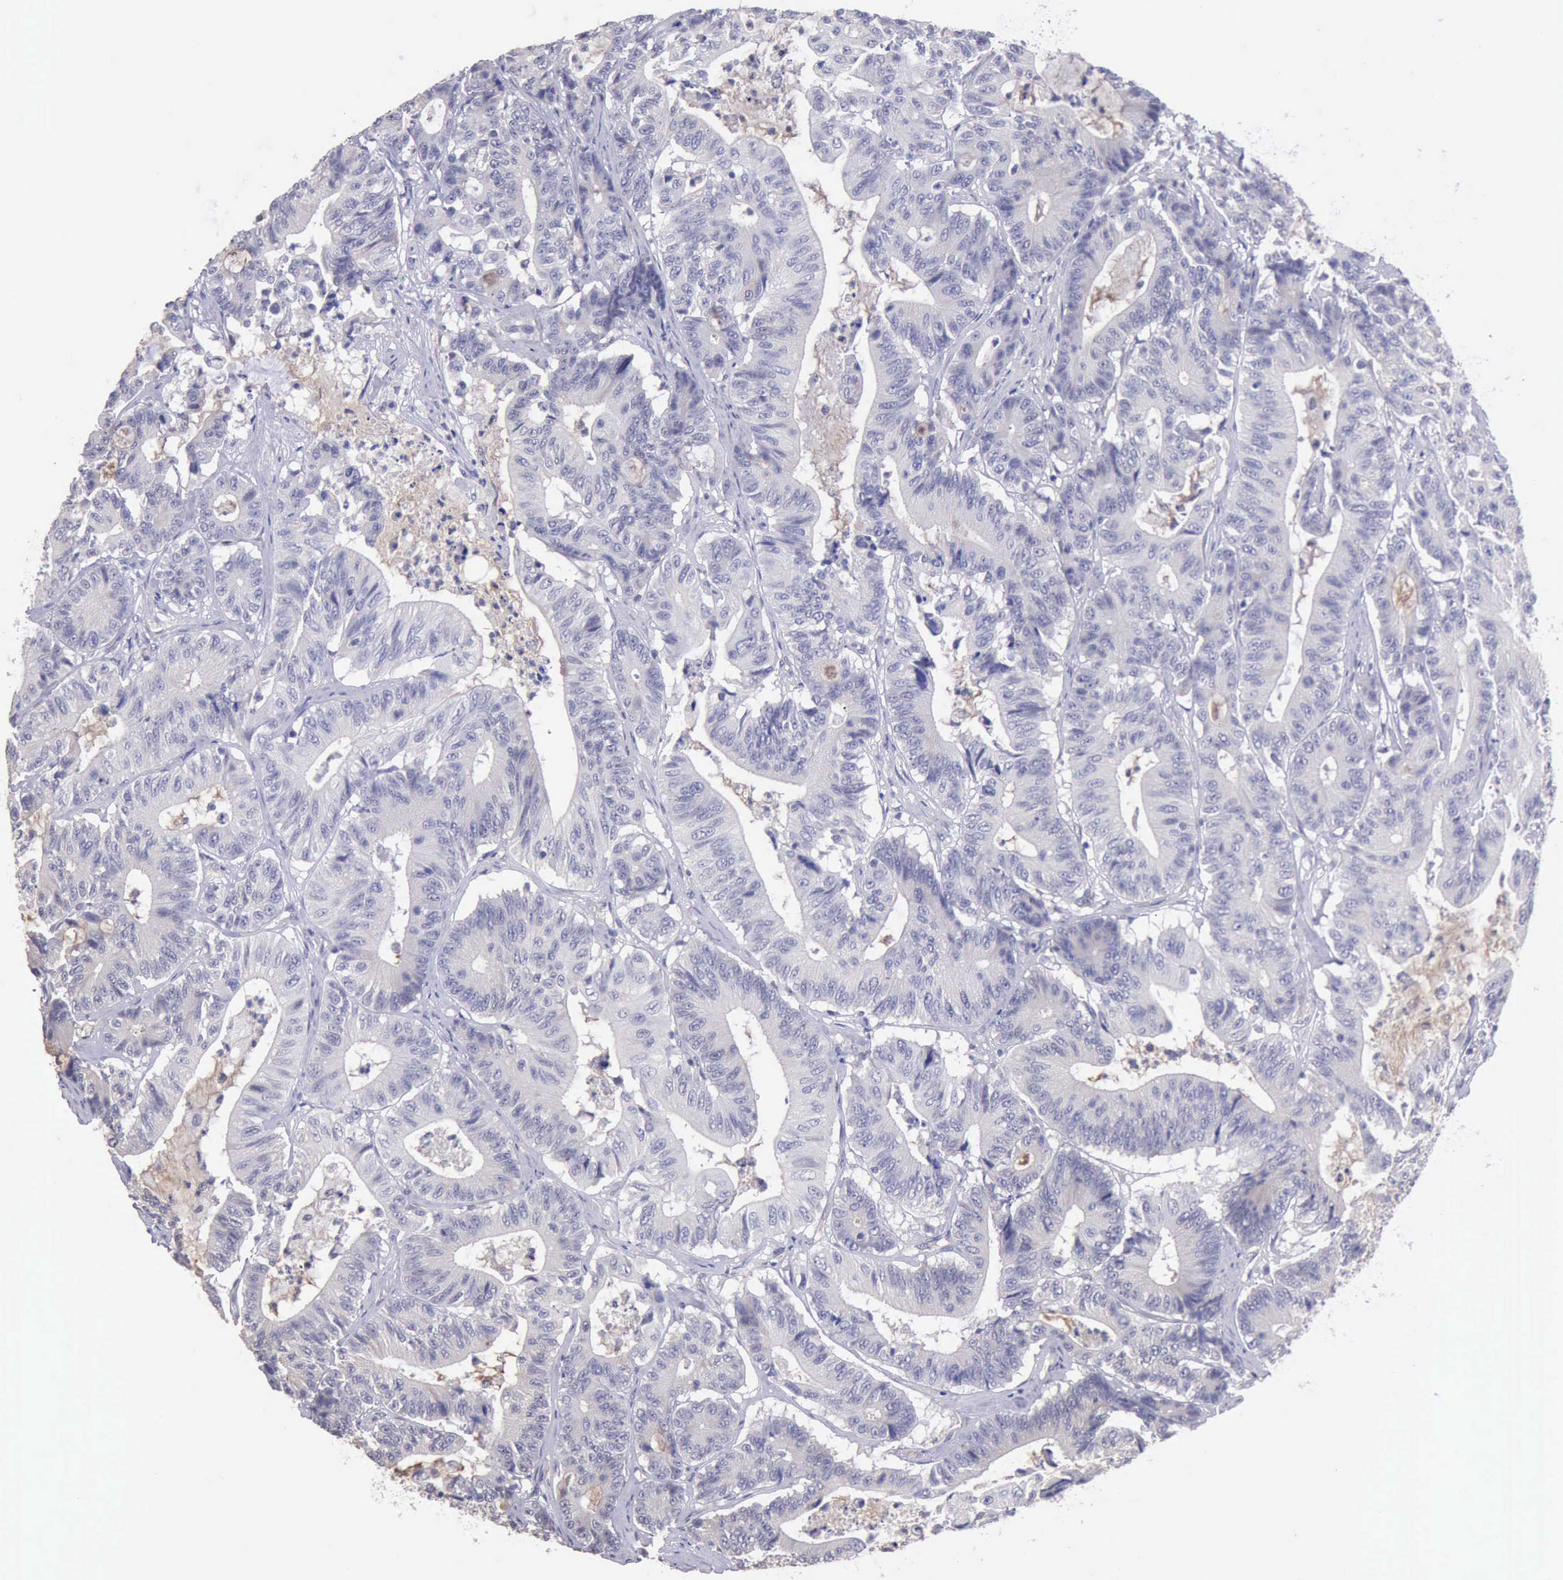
{"staining": {"intensity": "negative", "quantity": "none", "location": "none"}, "tissue": "colorectal cancer", "cell_type": "Tumor cells", "image_type": "cancer", "snomed": [{"axis": "morphology", "description": "Adenocarcinoma, NOS"}, {"axis": "topography", "description": "Colon"}], "caption": "An image of human adenocarcinoma (colorectal) is negative for staining in tumor cells. The staining was performed using DAB to visualize the protein expression in brown, while the nuclei were stained in blue with hematoxylin (Magnification: 20x).", "gene": "KCND1", "patient": {"sex": "female", "age": 84}}